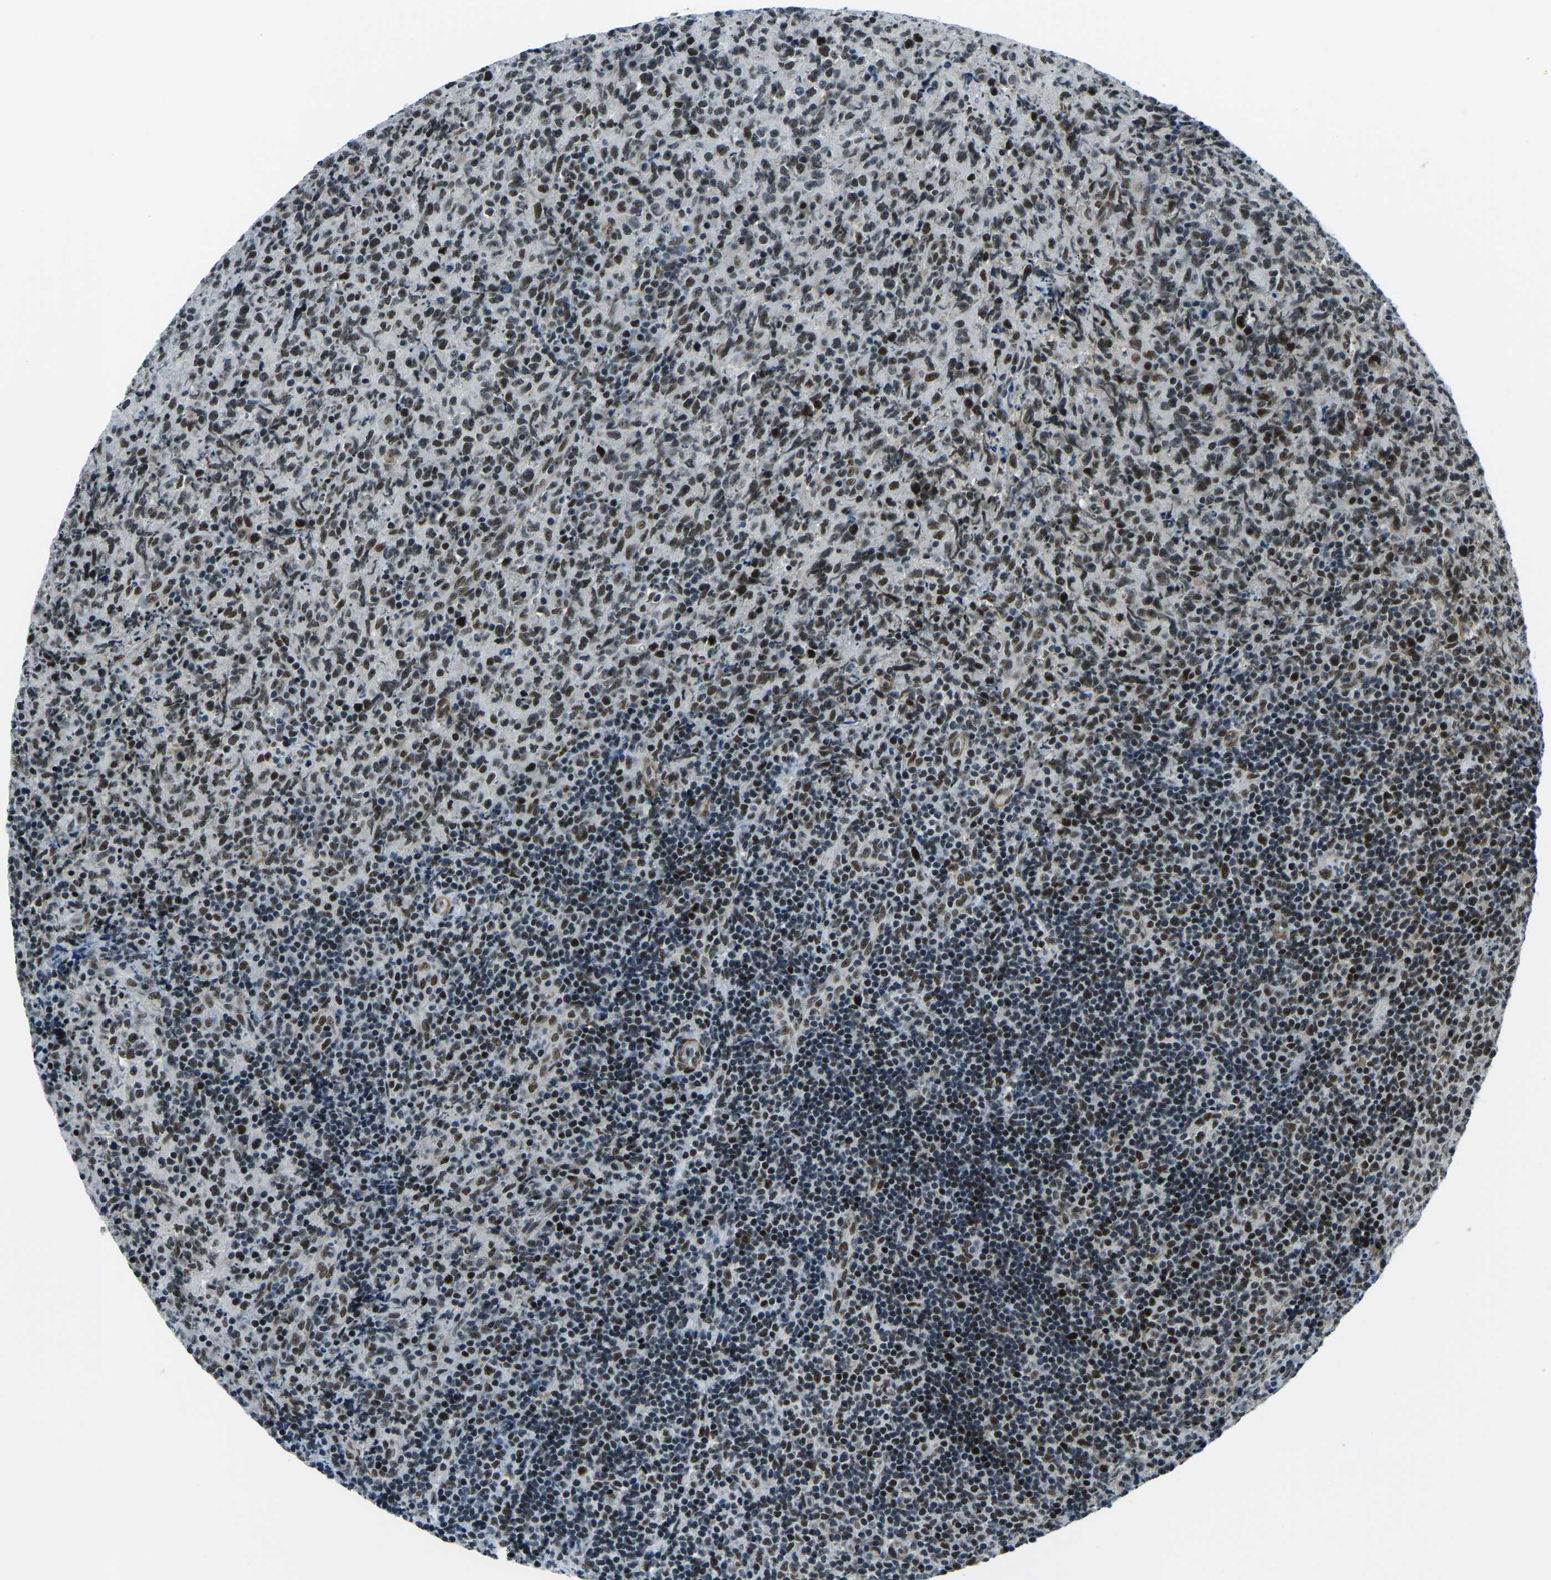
{"staining": {"intensity": "moderate", "quantity": ">75%", "location": "nuclear"}, "tissue": "lymphoma", "cell_type": "Tumor cells", "image_type": "cancer", "snomed": [{"axis": "morphology", "description": "Malignant lymphoma, non-Hodgkin's type, High grade"}, {"axis": "topography", "description": "Tonsil"}], "caption": "Brown immunohistochemical staining in high-grade malignant lymphoma, non-Hodgkin's type shows moderate nuclear positivity in about >75% of tumor cells.", "gene": "PRCC", "patient": {"sex": "female", "age": 36}}